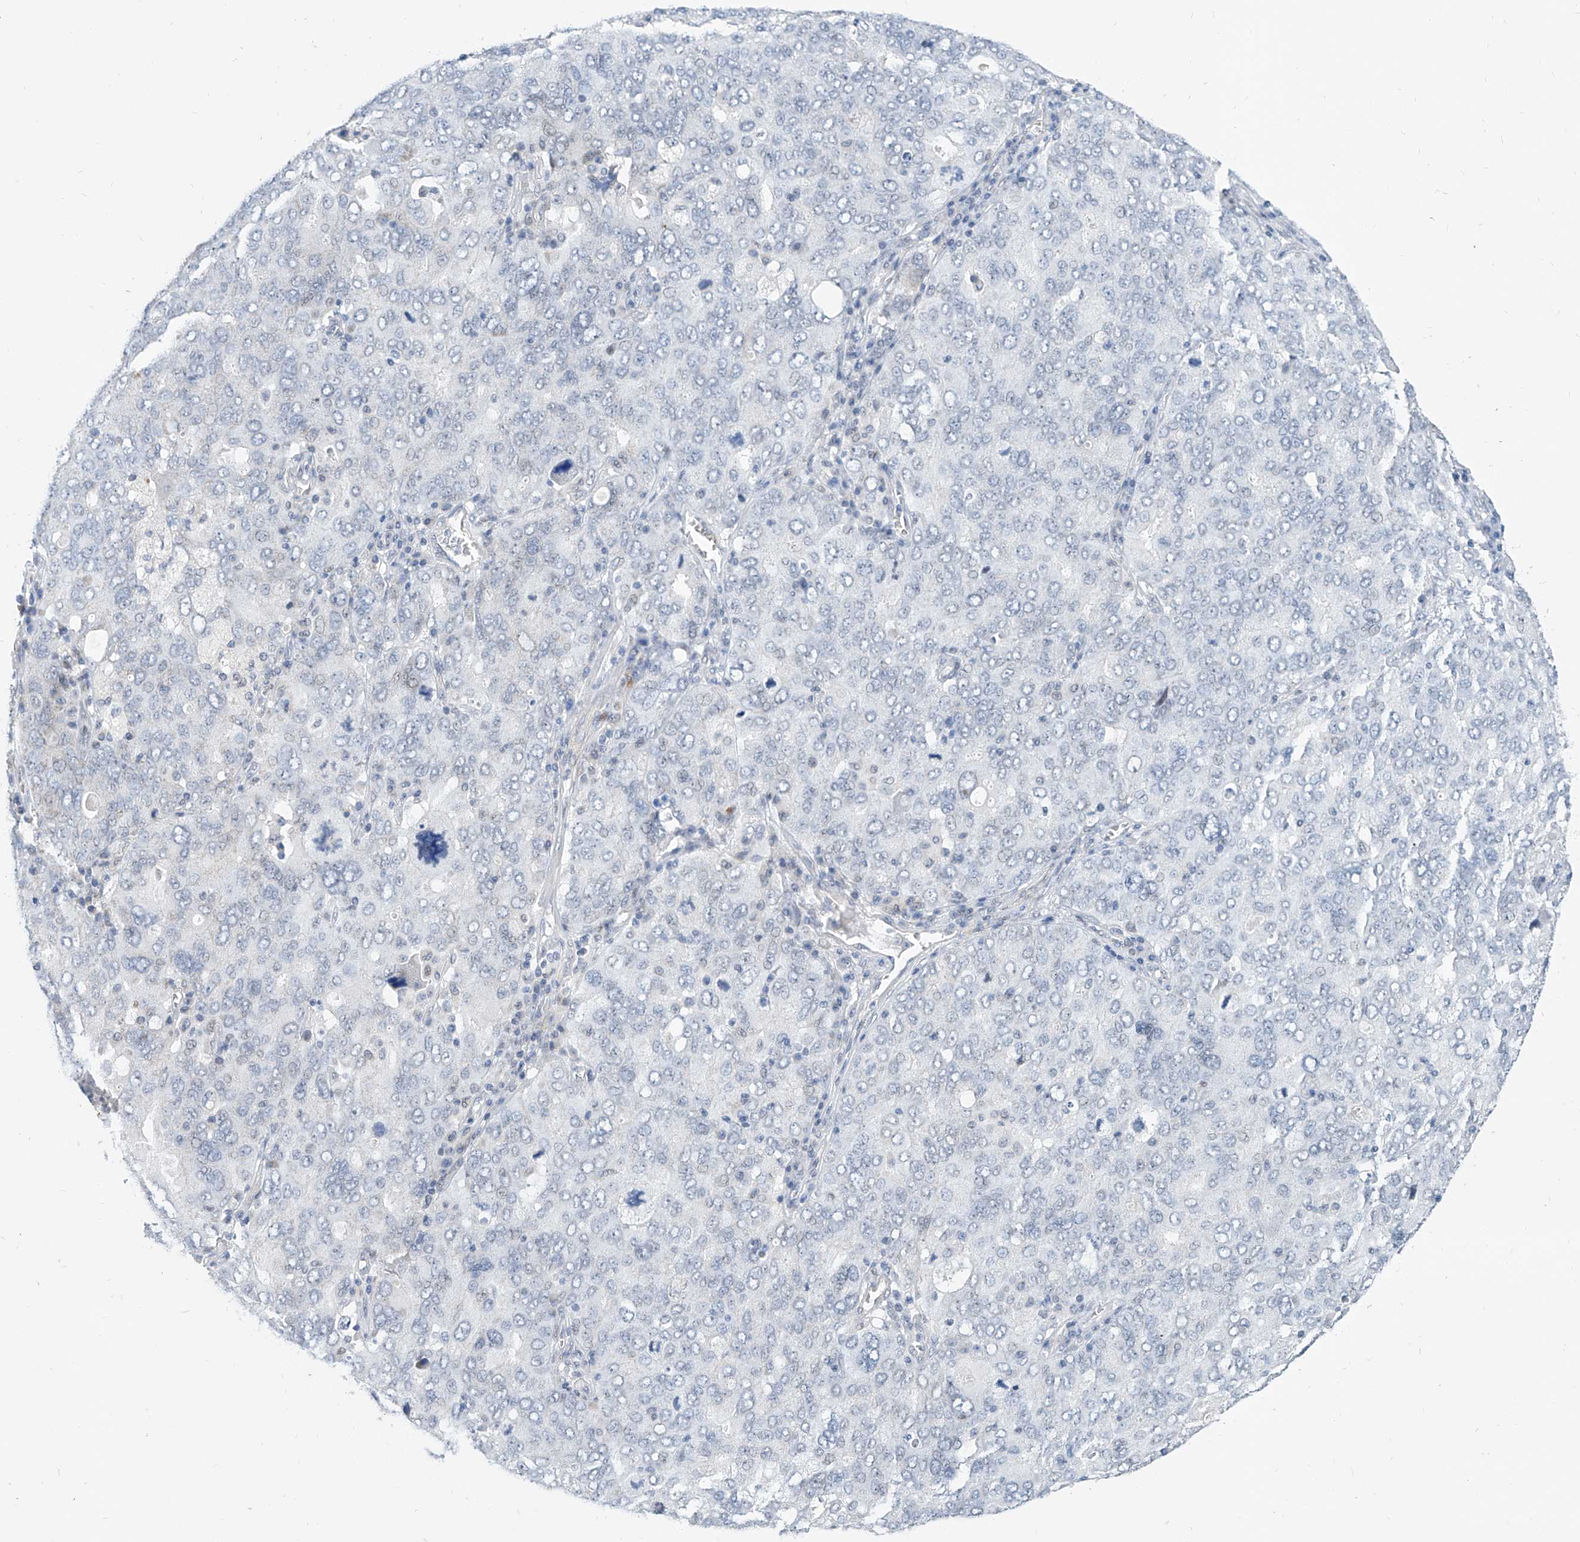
{"staining": {"intensity": "negative", "quantity": "none", "location": "none"}, "tissue": "ovarian cancer", "cell_type": "Tumor cells", "image_type": "cancer", "snomed": [{"axis": "morphology", "description": "Carcinoma, endometroid"}, {"axis": "topography", "description": "Ovary"}], "caption": "Immunohistochemistry of human ovarian endometroid carcinoma shows no positivity in tumor cells.", "gene": "BPTF", "patient": {"sex": "female", "age": 62}}